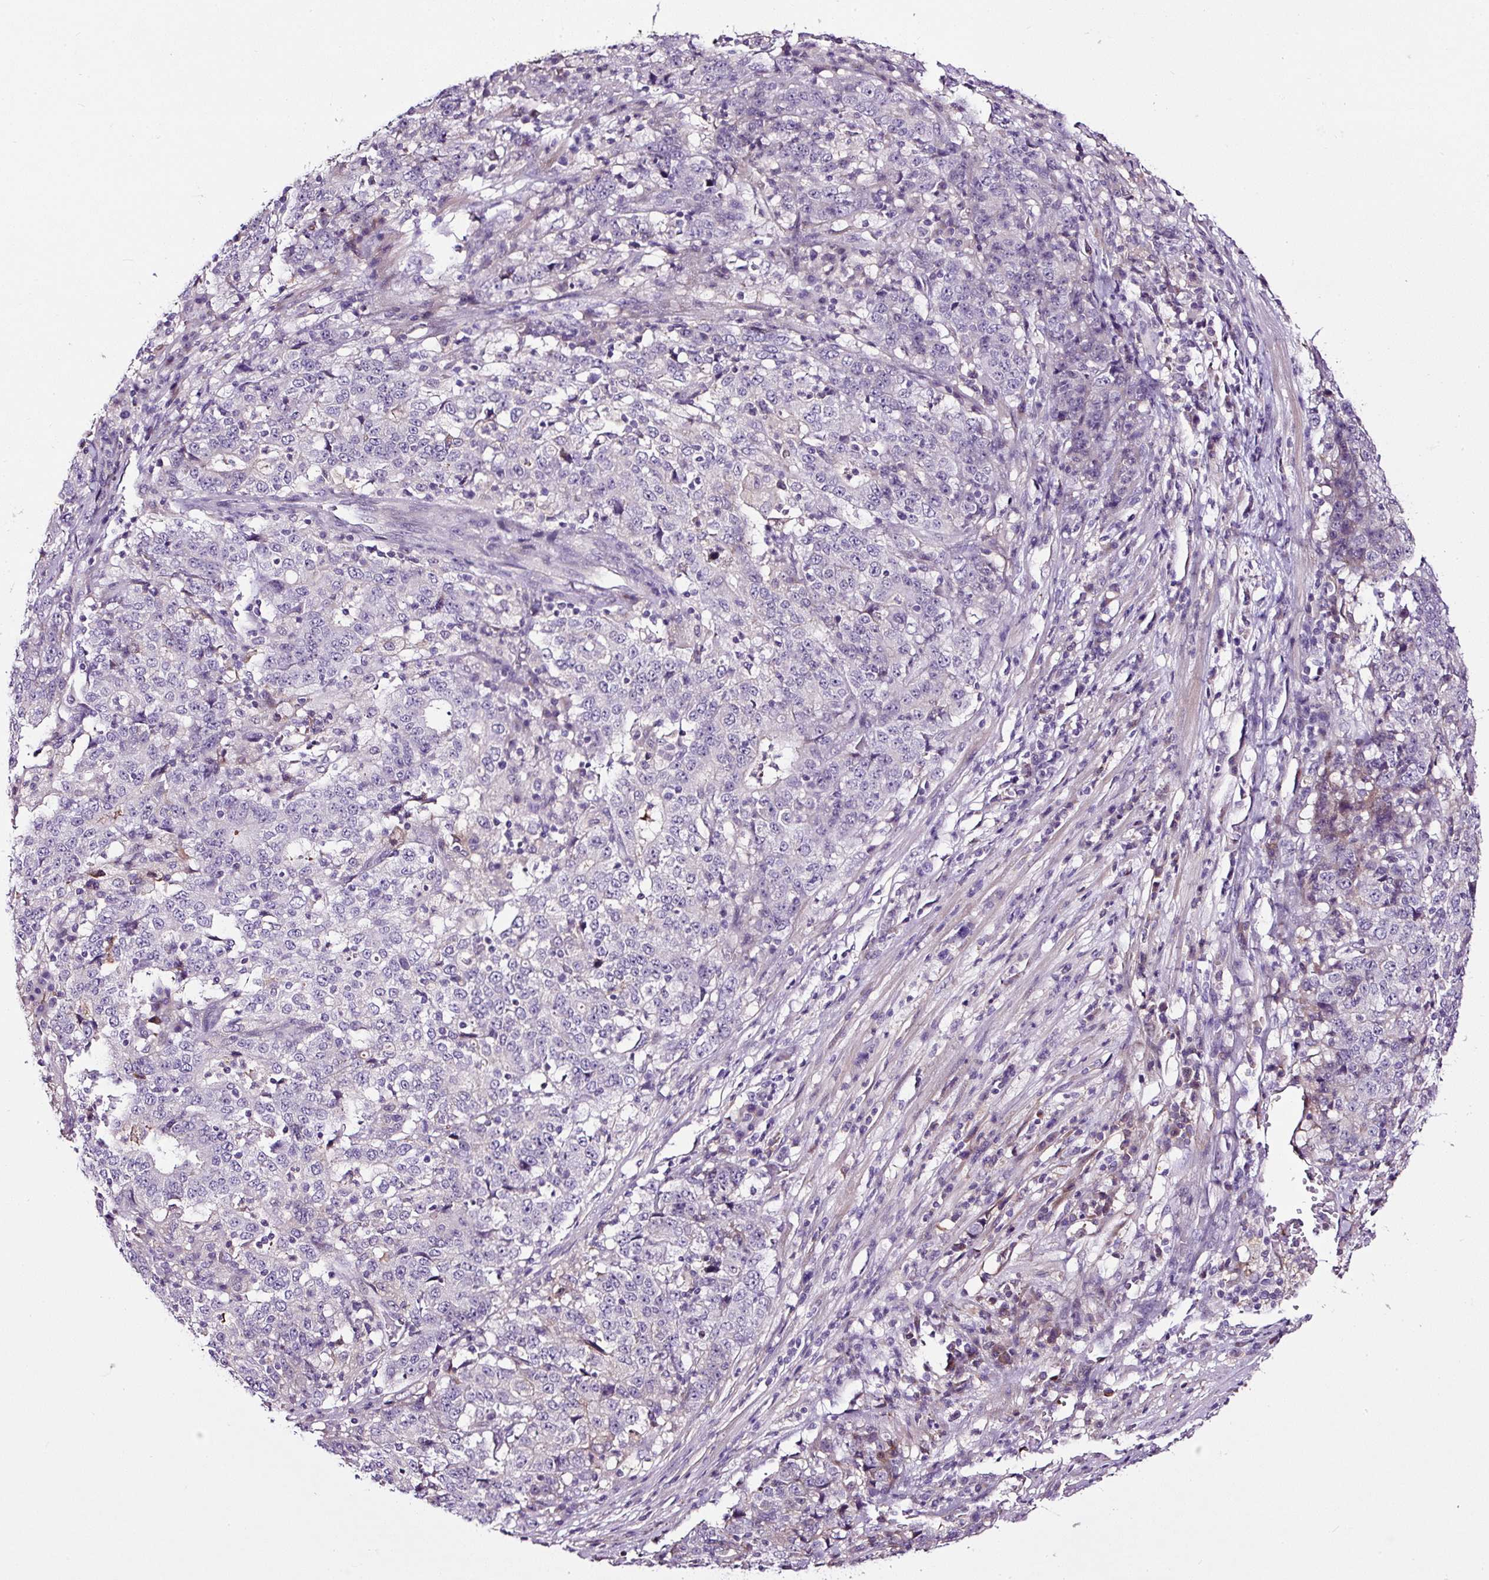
{"staining": {"intensity": "negative", "quantity": "none", "location": "none"}, "tissue": "stomach cancer", "cell_type": "Tumor cells", "image_type": "cancer", "snomed": [{"axis": "morphology", "description": "Adenocarcinoma, NOS"}, {"axis": "topography", "description": "Stomach"}], "caption": "Tumor cells are negative for protein expression in human stomach adenocarcinoma.", "gene": "LRRC24", "patient": {"sex": "male", "age": 59}}